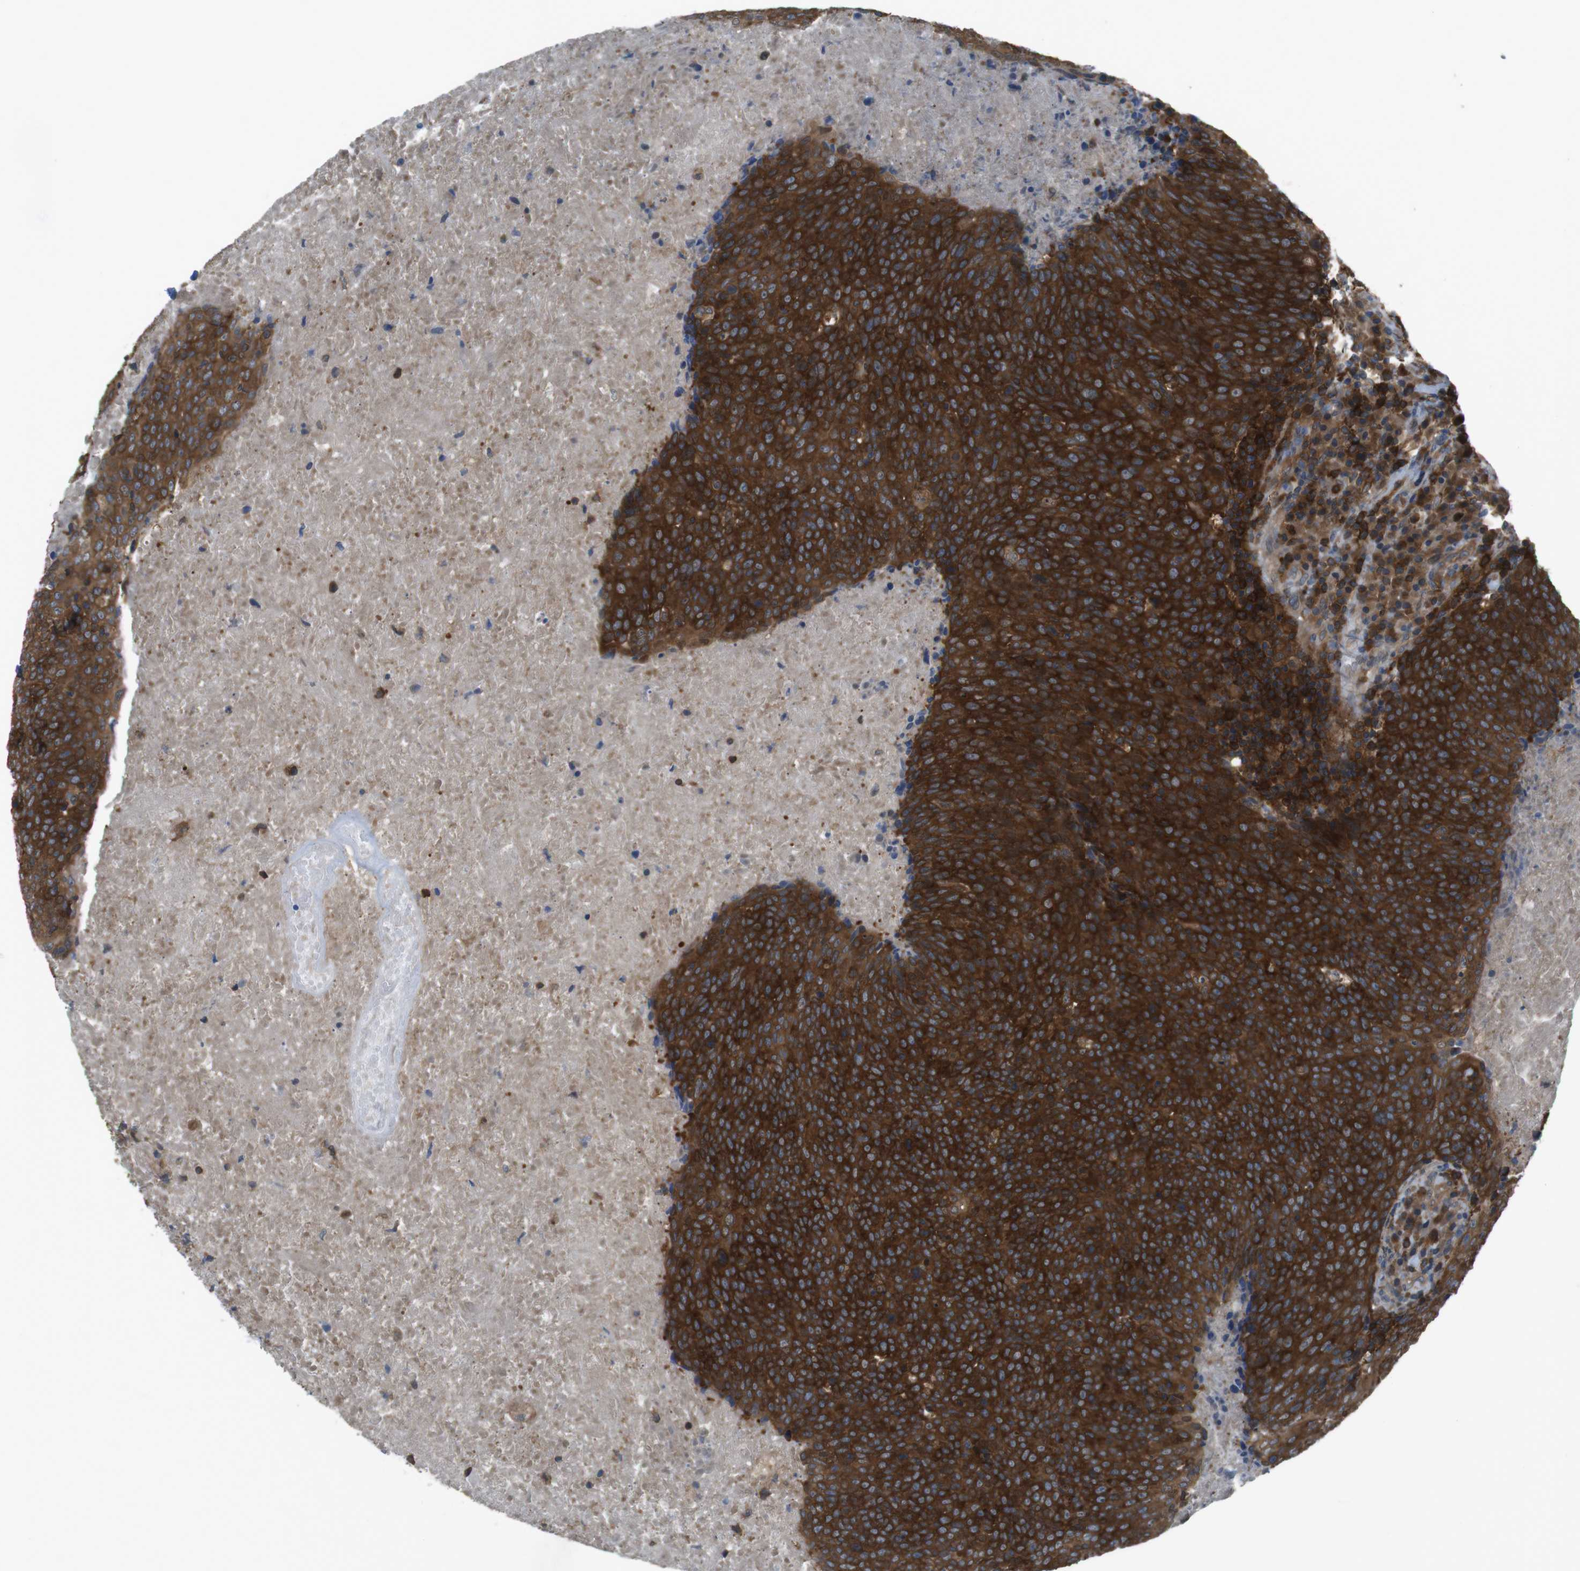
{"staining": {"intensity": "strong", "quantity": ">75%", "location": "cytoplasmic/membranous"}, "tissue": "head and neck cancer", "cell_type": "Tumor cells", "image_type": "cancer", "snomed": [{"axis": "morphology", "description": "Squamous cell carcinoma, NOS"}, {"axis": "morphology", "description": "Squamous cell carcinoma, metastatic, NOS"}, {"axis": "topography", "description": "Lymph node"}, {"axis": "topography", "description": "Head-Neck"}], "caption": "Immunohistochemical staining of head and neck cancer displays strong cytoplasmic/membranous protein staining in about >75% of tumor cells.", "gene": "MTHFD1", "patient": {"sex": "male", "age": 62}}